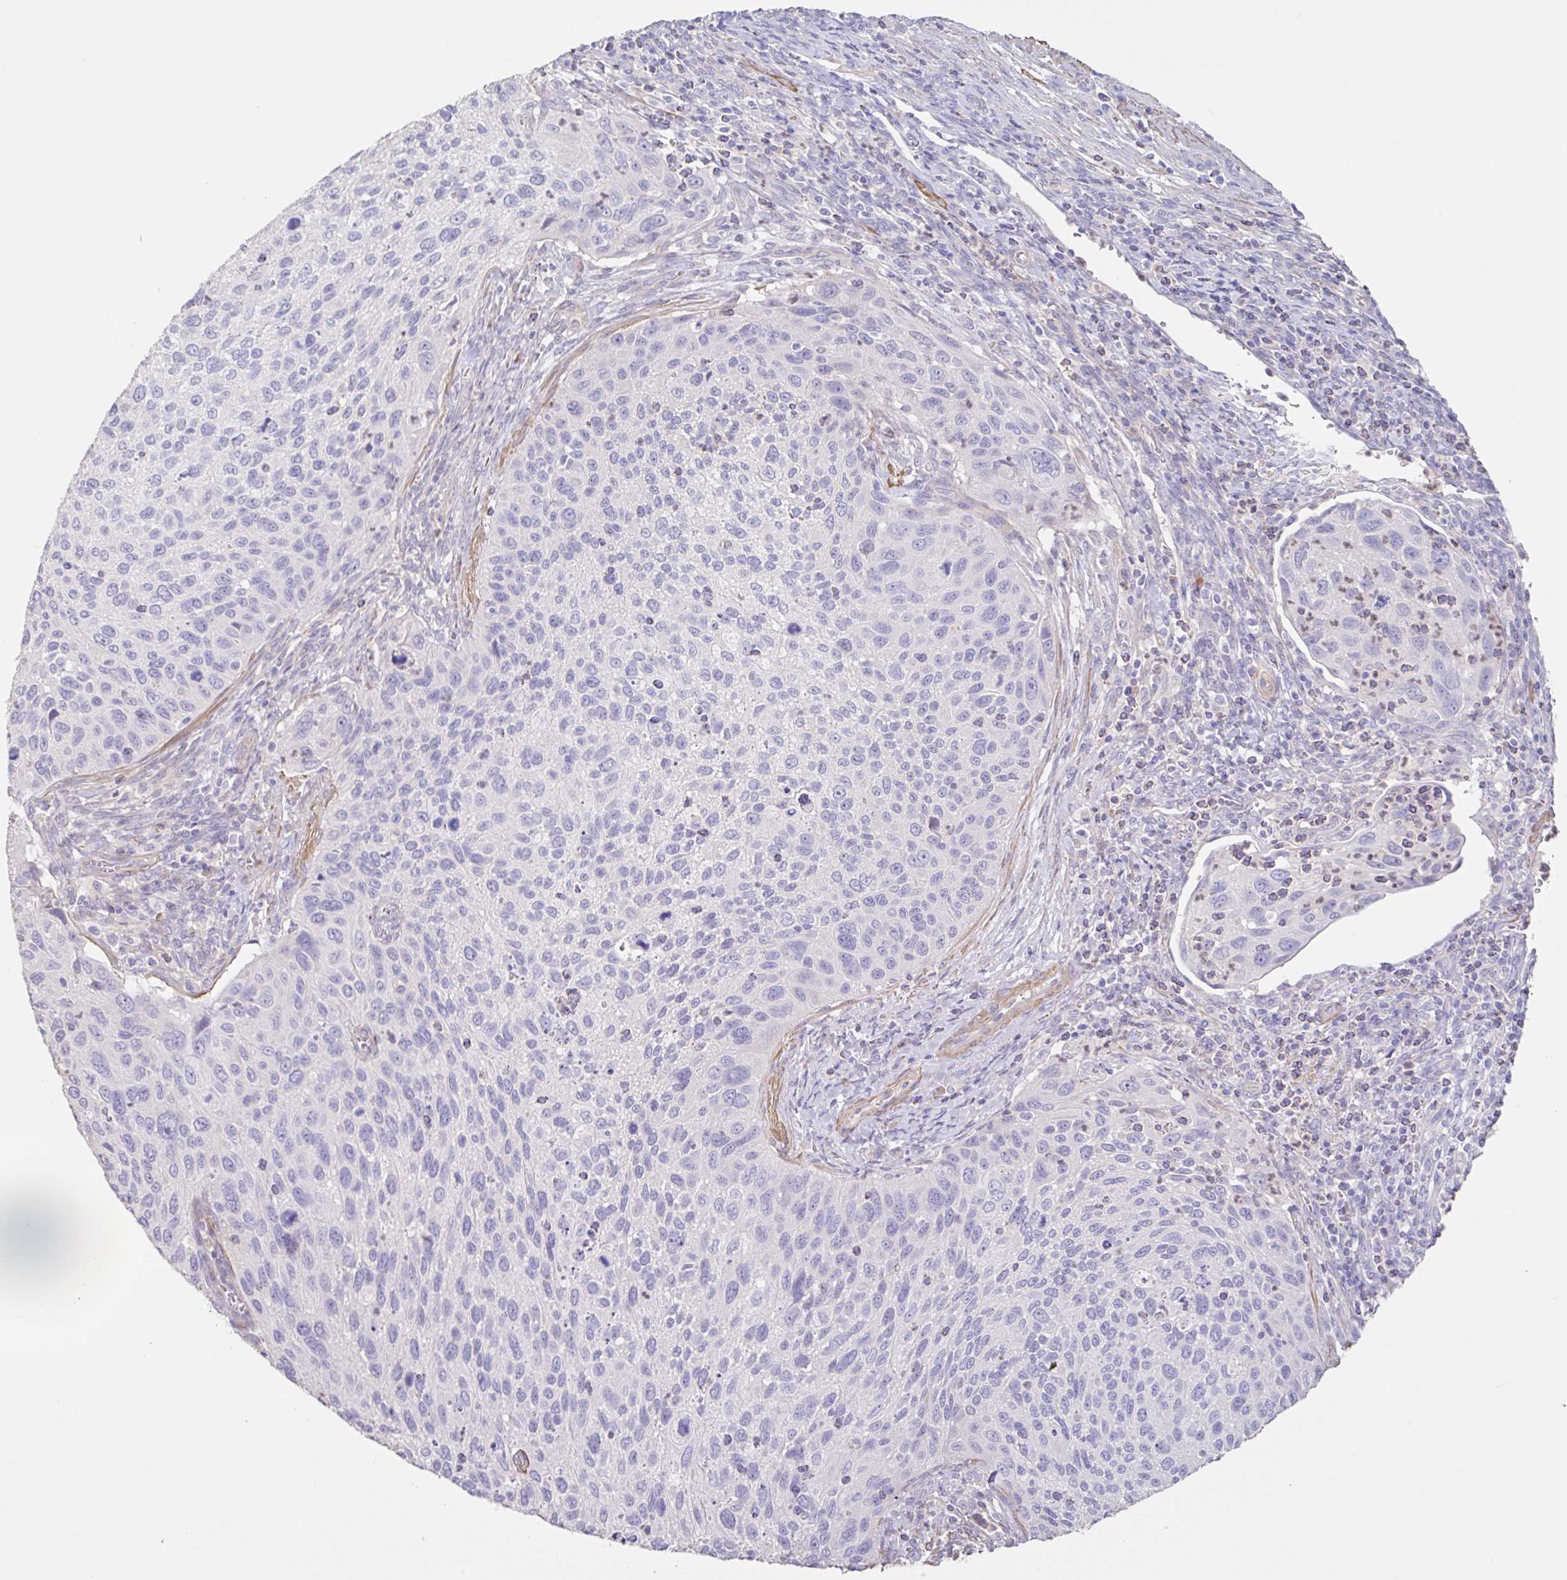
{"staining": {"intensity": "negative", "quantity": "none", "location": "none"}, "tissue": "cervical cancer", "cell_type": "Tumor cells", "image_type": "cancer", "snomed": [{"axis": "morphology", "description": "Squamous cell carcinoma, NOS"}, {"axis": "topography", "description": "Cervix"}], "caption": "High power microscopy image of an IHC micrograph of cervical cancer, revealing no significant staining in tumor cells.", "gene": "PYGM", "patient": {"sex": "female", "age": 70}}